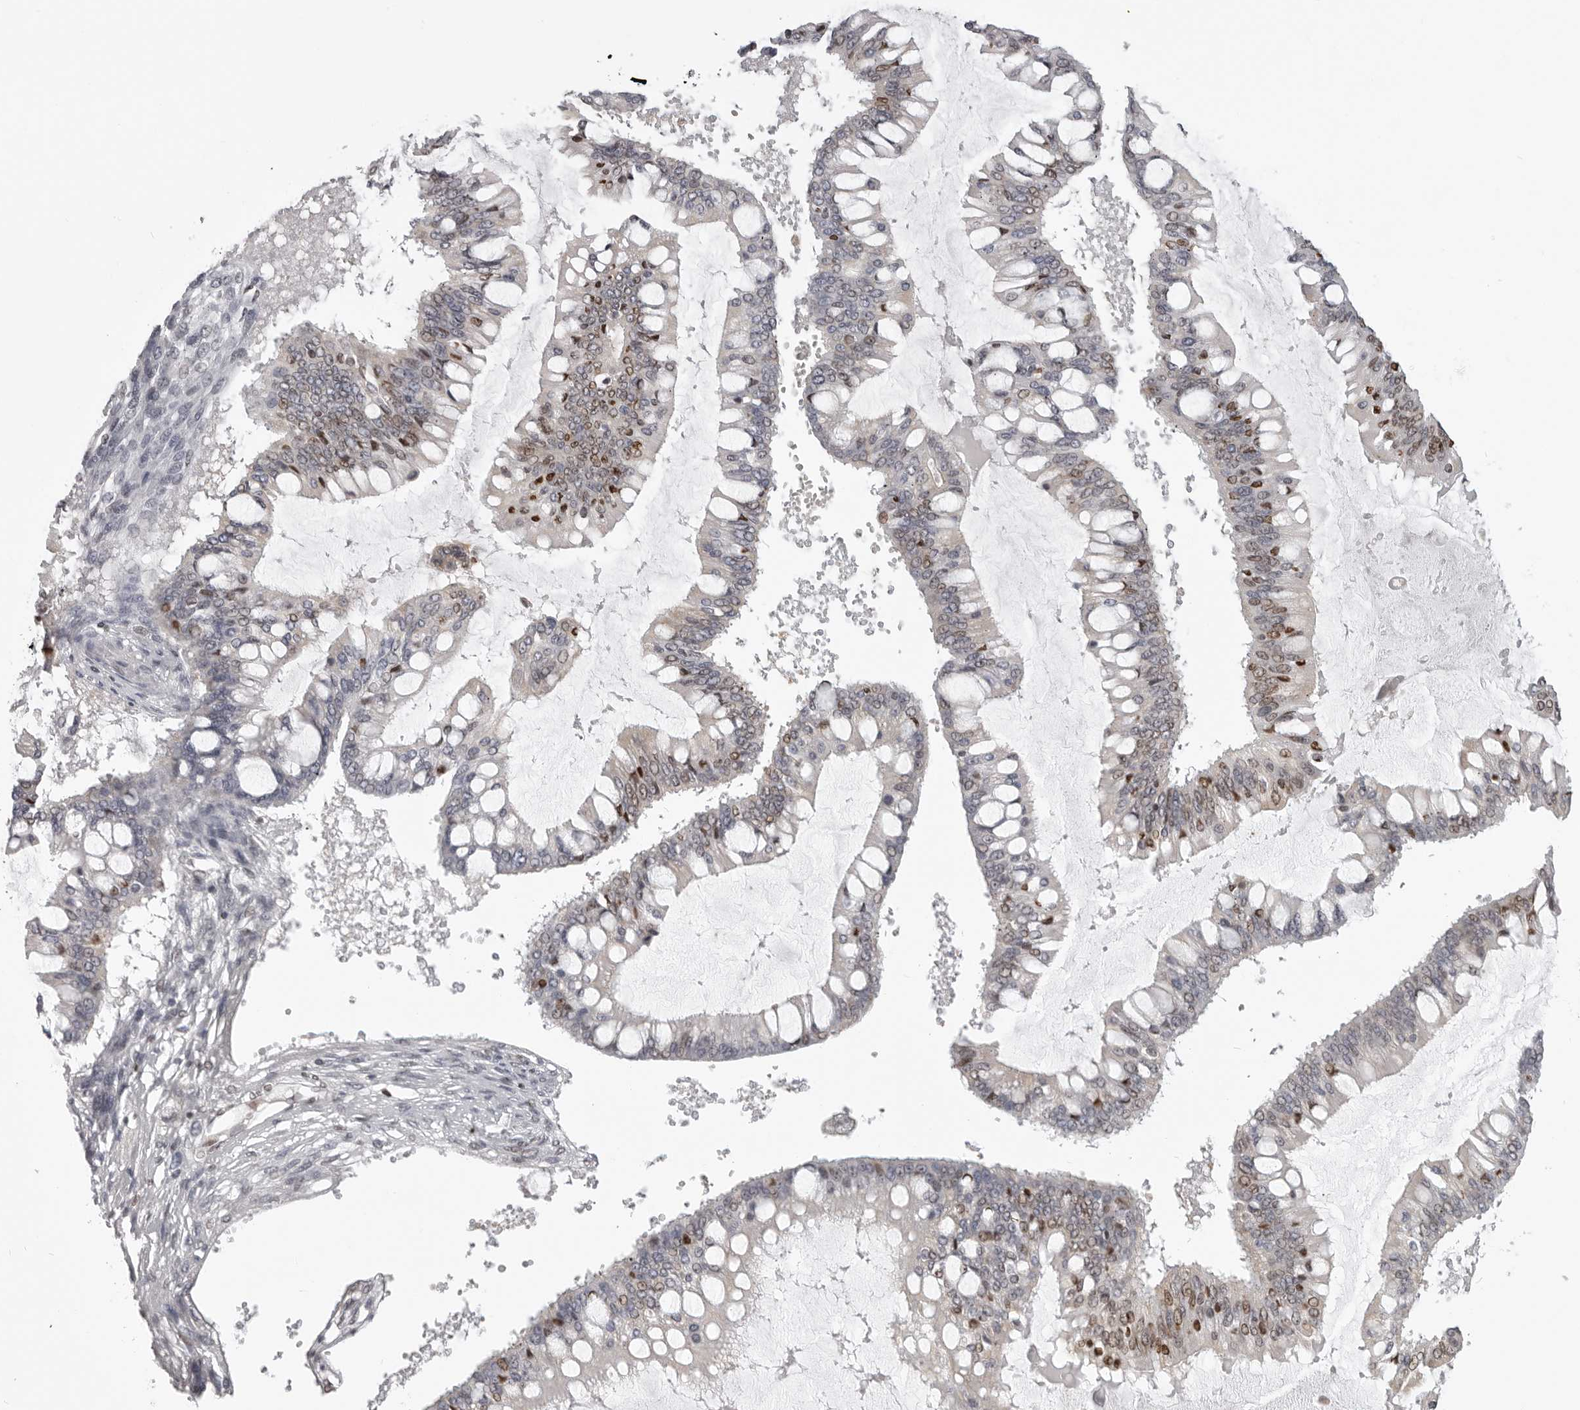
{"staining": {"intensity": "moderate", "quantity": "<25%", "location": "nuclear"}, "tissue": "ovarian cancer", "cell_type": "Tumor cells", "image_type": "cancer", "snomed": [{"axis": "morphology", "description": "Cystadenocarcinoma, mucinous, NOS"}, {"axis": "topography", "description": "Ovary"}], "caption": "Protein staining of ovarian mucinous cystadenocarcinoma tissue exhibits moderate nuclear positivity in approximately <25% of tumor cells. (DAB IHC with brightfield microscopy, high magnification).", "gene": "SRP19", "patient": {"sex": "female", "age": 73}}